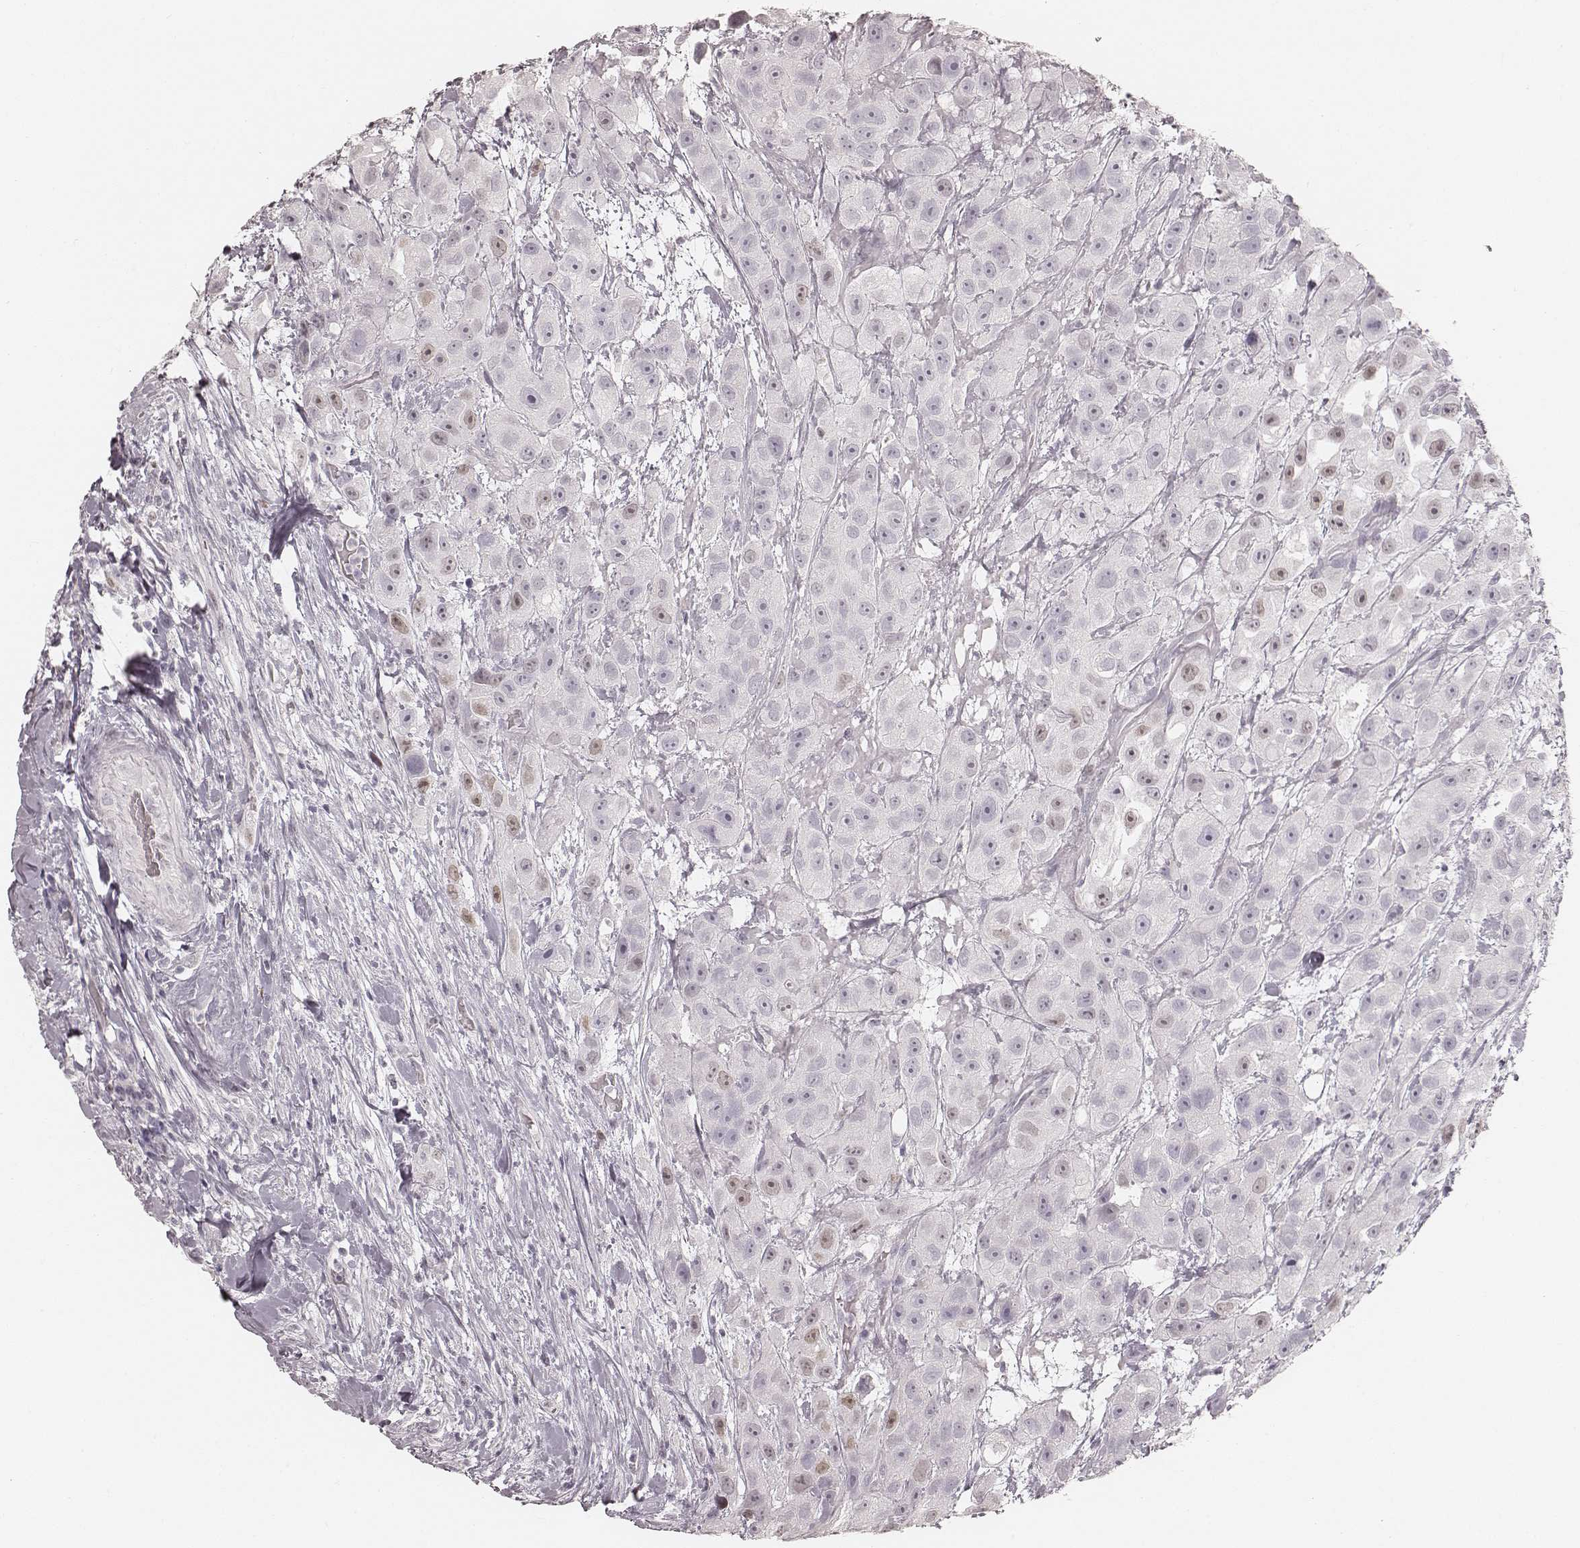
{"staining": {"intensity": "negative", "quantity": "none", "location": "none"}, "tissue": "urothelial cancer", "cell_type": "Tumor cells", "image_type": "cancer", "snomed": [{"axis": "morphology", "description": "Urothelial carcinoma, High grade"}, {"axis": "topography", "description": "Urinary bladder"}], "caption": "Histopathology image shows no significant protein staining in tumor cells of urothelial carcinoma (high-grade).", "gene": "TEX37", "patient": {"sex": "male", "age": 79}}